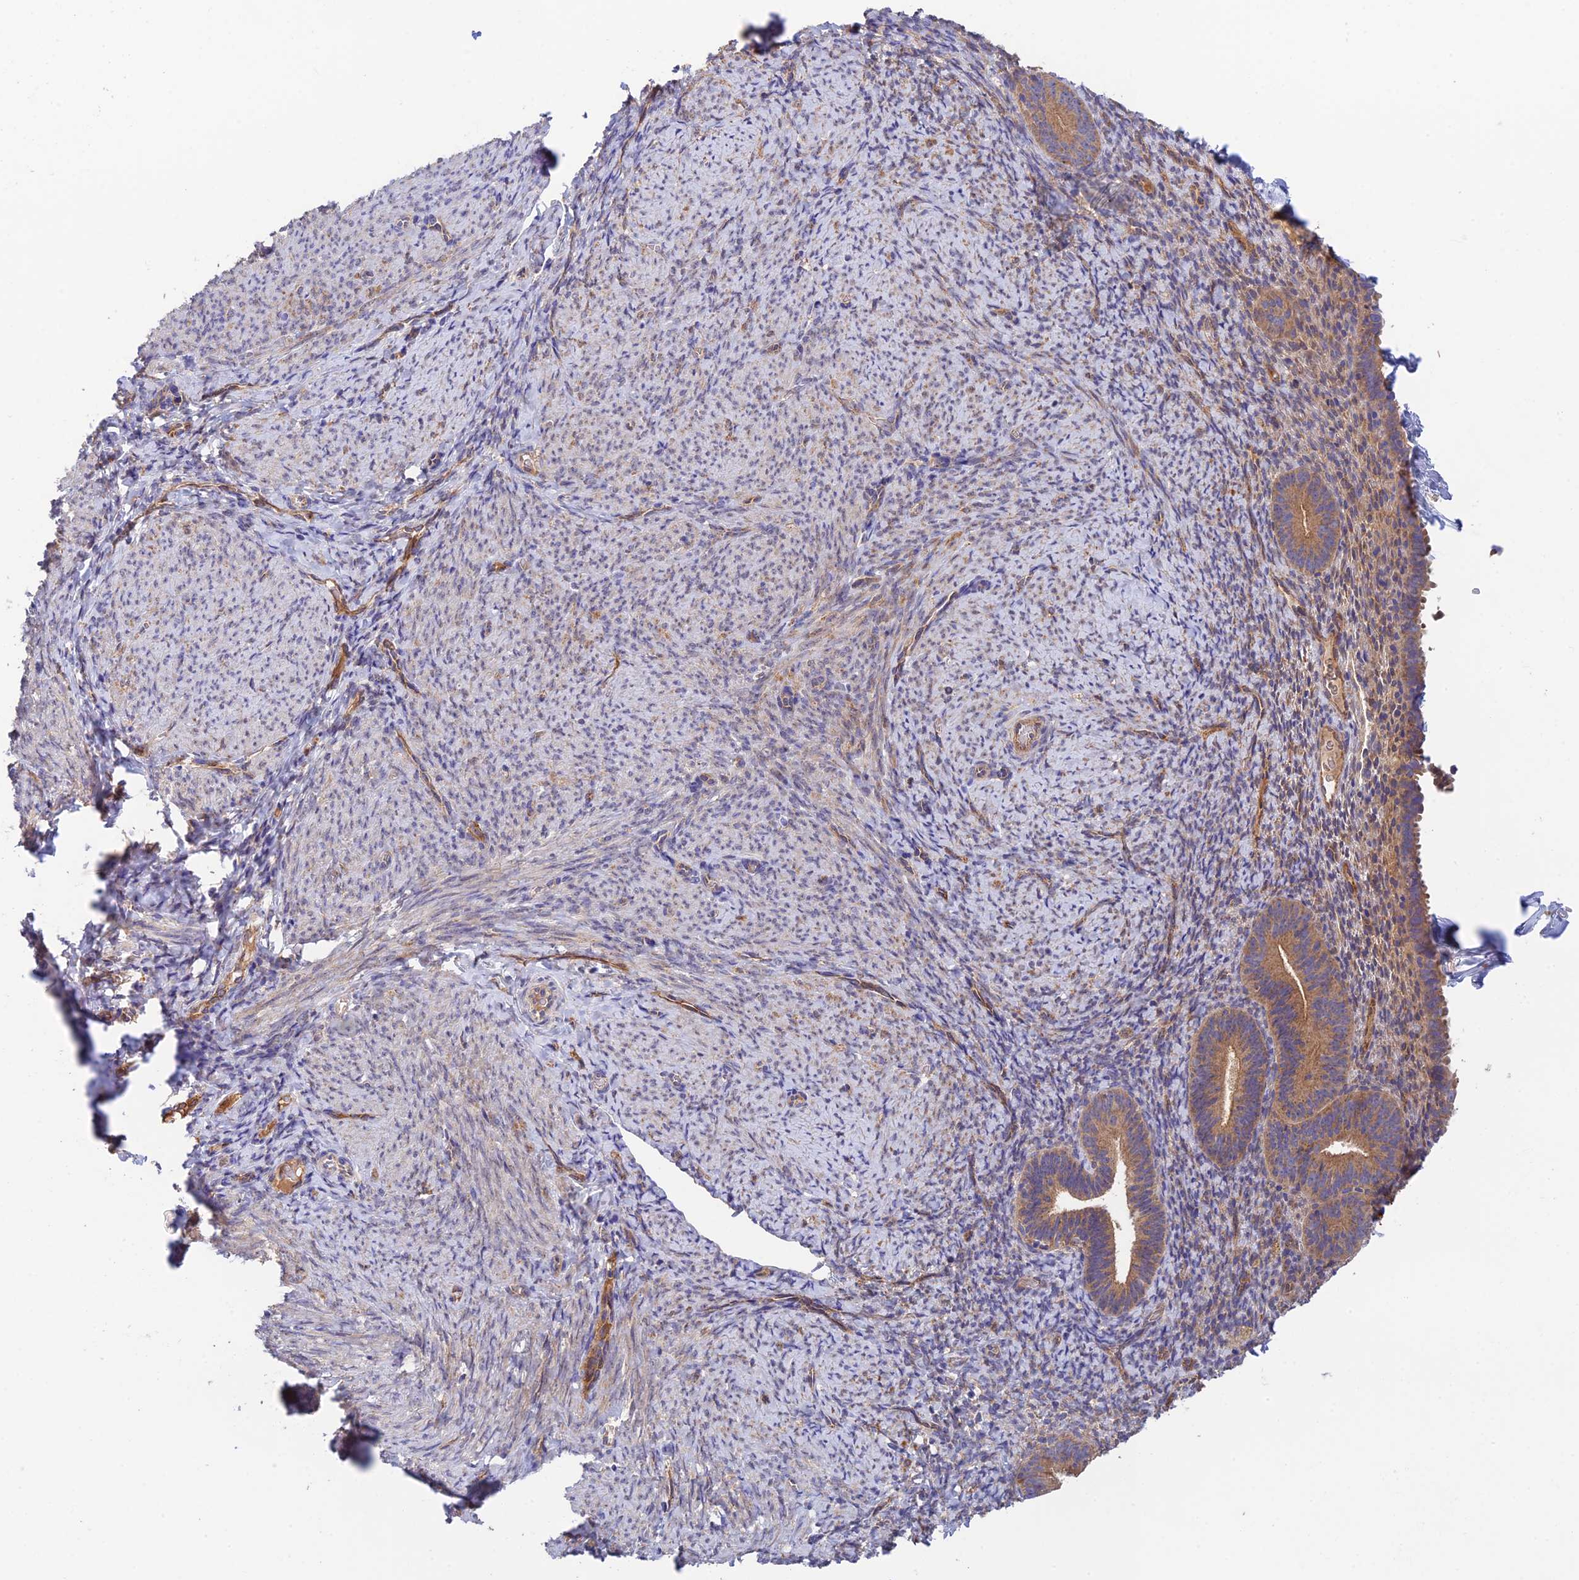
{"staining": {"intensity": "moderate", "quantity": "<25%", "location": "cytoplasmic/membranous"}, "tissue": "endometrium", "cell_type": "Cells in endometrial stroma", "image_type": "normal", "snomed": [{"axis": "morphology", "description": "Normal tissue, NOS"}, {"axis": "topography", "description": "Endometrium"}], "caption": "Immunohistochemistry staining of benign endometrium, which demonstrates low levels of moderate cytoplasmic/membranous expression in approximately <25% of cells in endometrial stroma indicating moderate cytoplasmic/membranous protein staining. The staining was performed using DAB (3,3'-diaminobenzidine) (brown) for protein detection and nuclei were counterstained in hematoxylin (blue).", "gene": "RANBP6", "patient": {"sex": "female", "age": 65}}